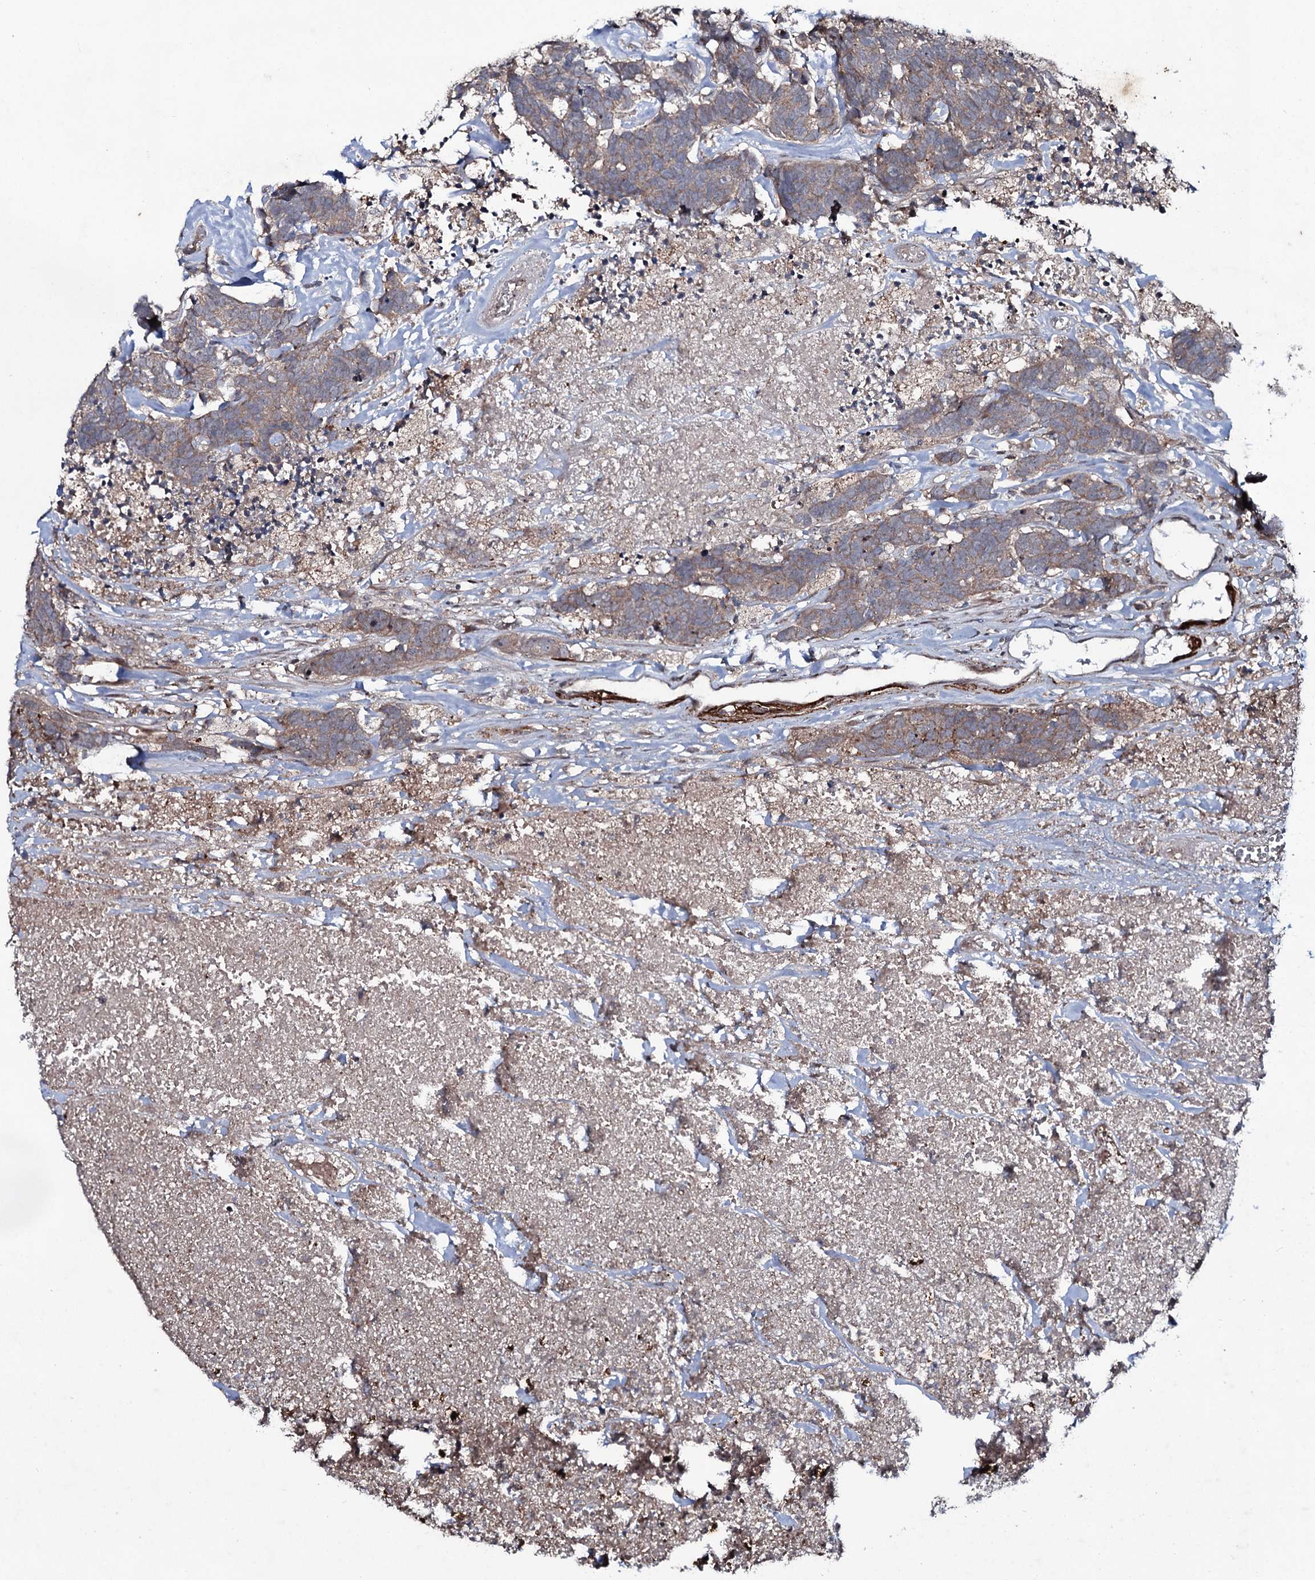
{"staining": {"intensity": "weak", "quantity": ">75%", "location": "cytoplasmic/membranous"}, "tissue": "carcinoid", "cell_type": "Tumor cells", "image_type": "cancer", "snomed": [{"axis": "morphology", "description": "Carcinoma, NOS"}, {"axis": "morphology", "description": "Carcinoid, malignant, NOS"}, {"axis": "topography", "description": "Urinary bladder"}], "caption": "A micrograph of human carcinoid stained for a protein exhibits weak cytoplasmic/membranous brown staining in tumor cells. The protein is stained brown, and the nuclei are stained in blue (DAB IHC with brightfield microscopy, high magnification).", "gene": "SNAP23", "patient": {"sex": "male", "age": 57}}